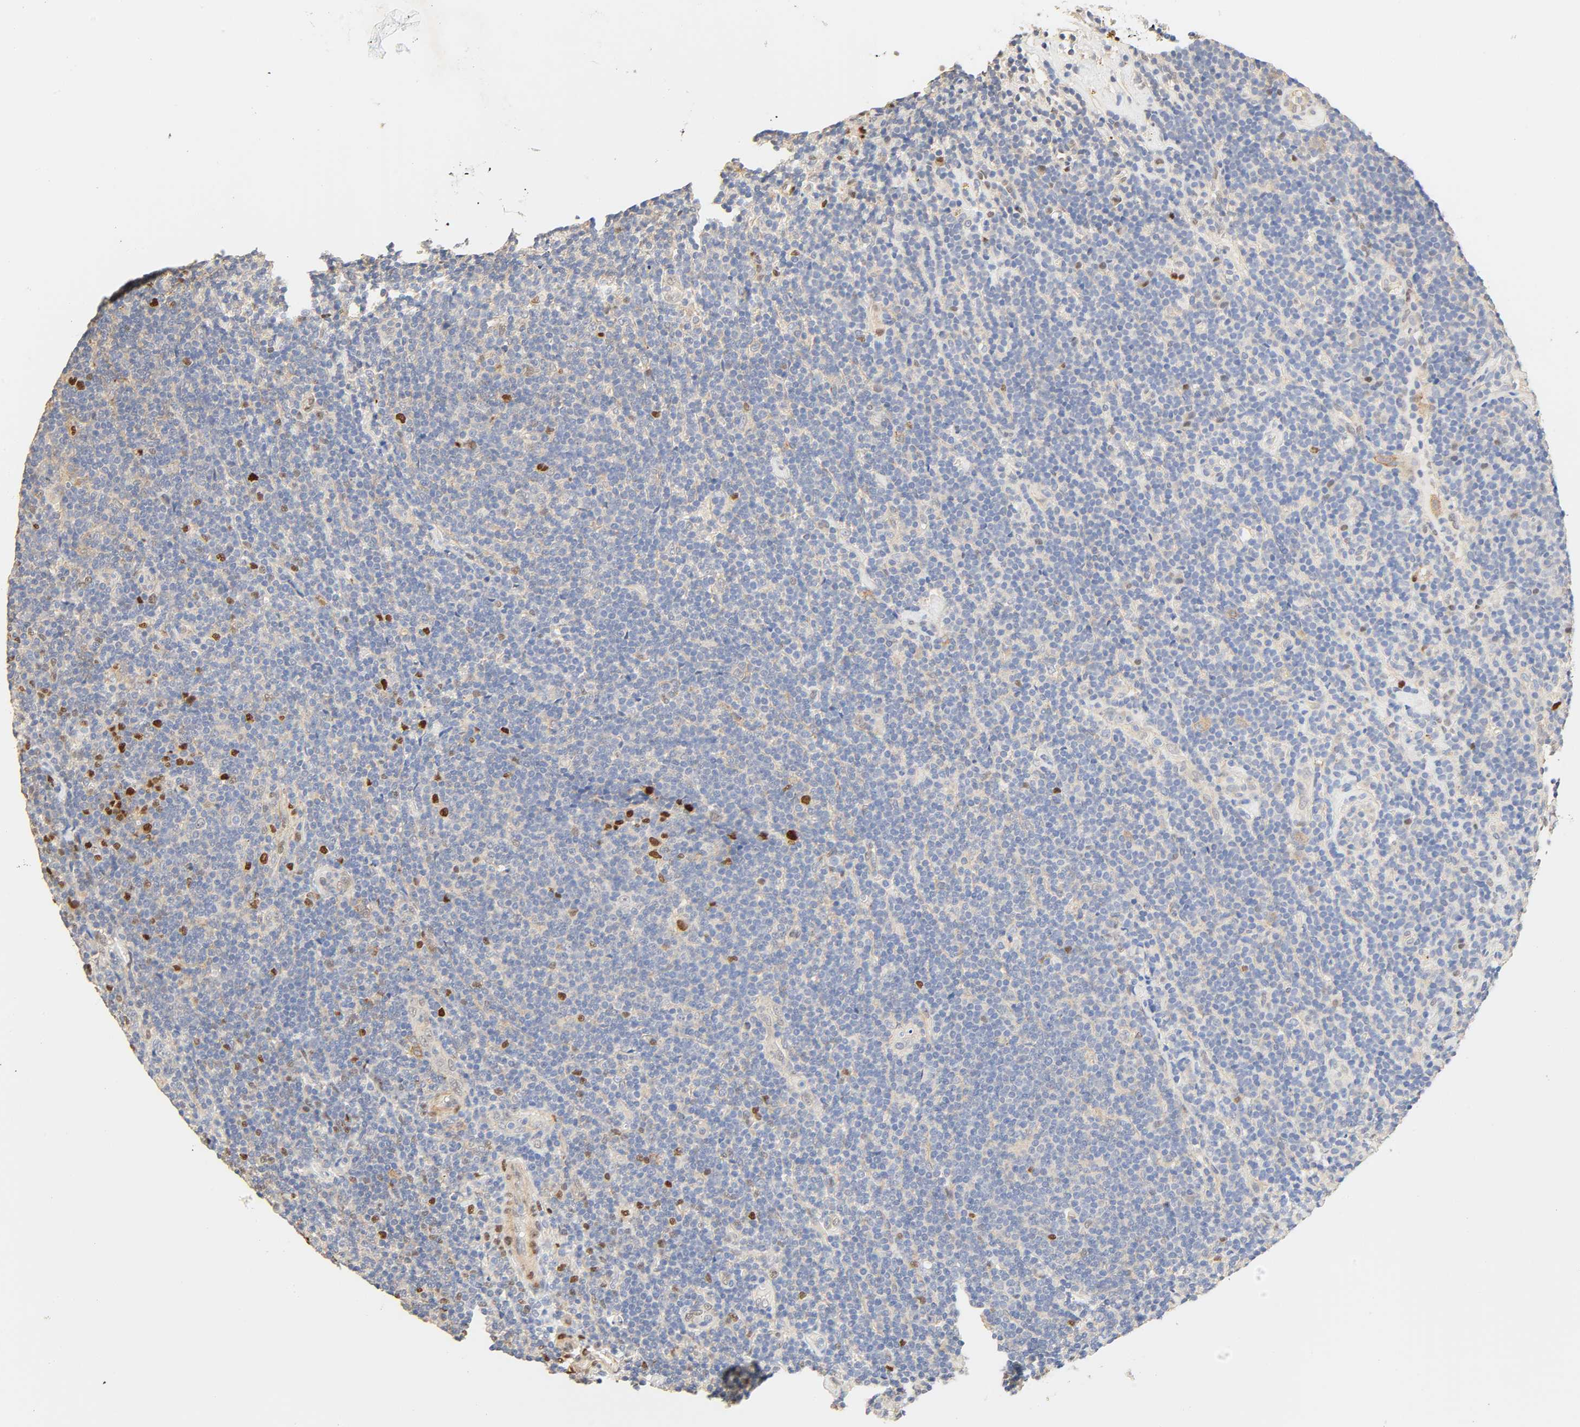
{"staining": {"intensity": "negative", "quantity": "none", "location": "none"}, "tissue": "lymphoma", "cell_type": "Tumor cells", "image_type": "cancer", "snomed": [{"axis": "morphology", "description": "Malignant lymphoma, non-Hodgkin's type, Low grade"}, {"axis": "topography", "description": "Lymph node"}], "caption": "Human lymphoma stained for a protein using immunohistochemistry (IHC) displays no expression in tumor cells.", "gene": "BORCS8-MEF2B", "patient": {"sex": "male", "age": 70}}